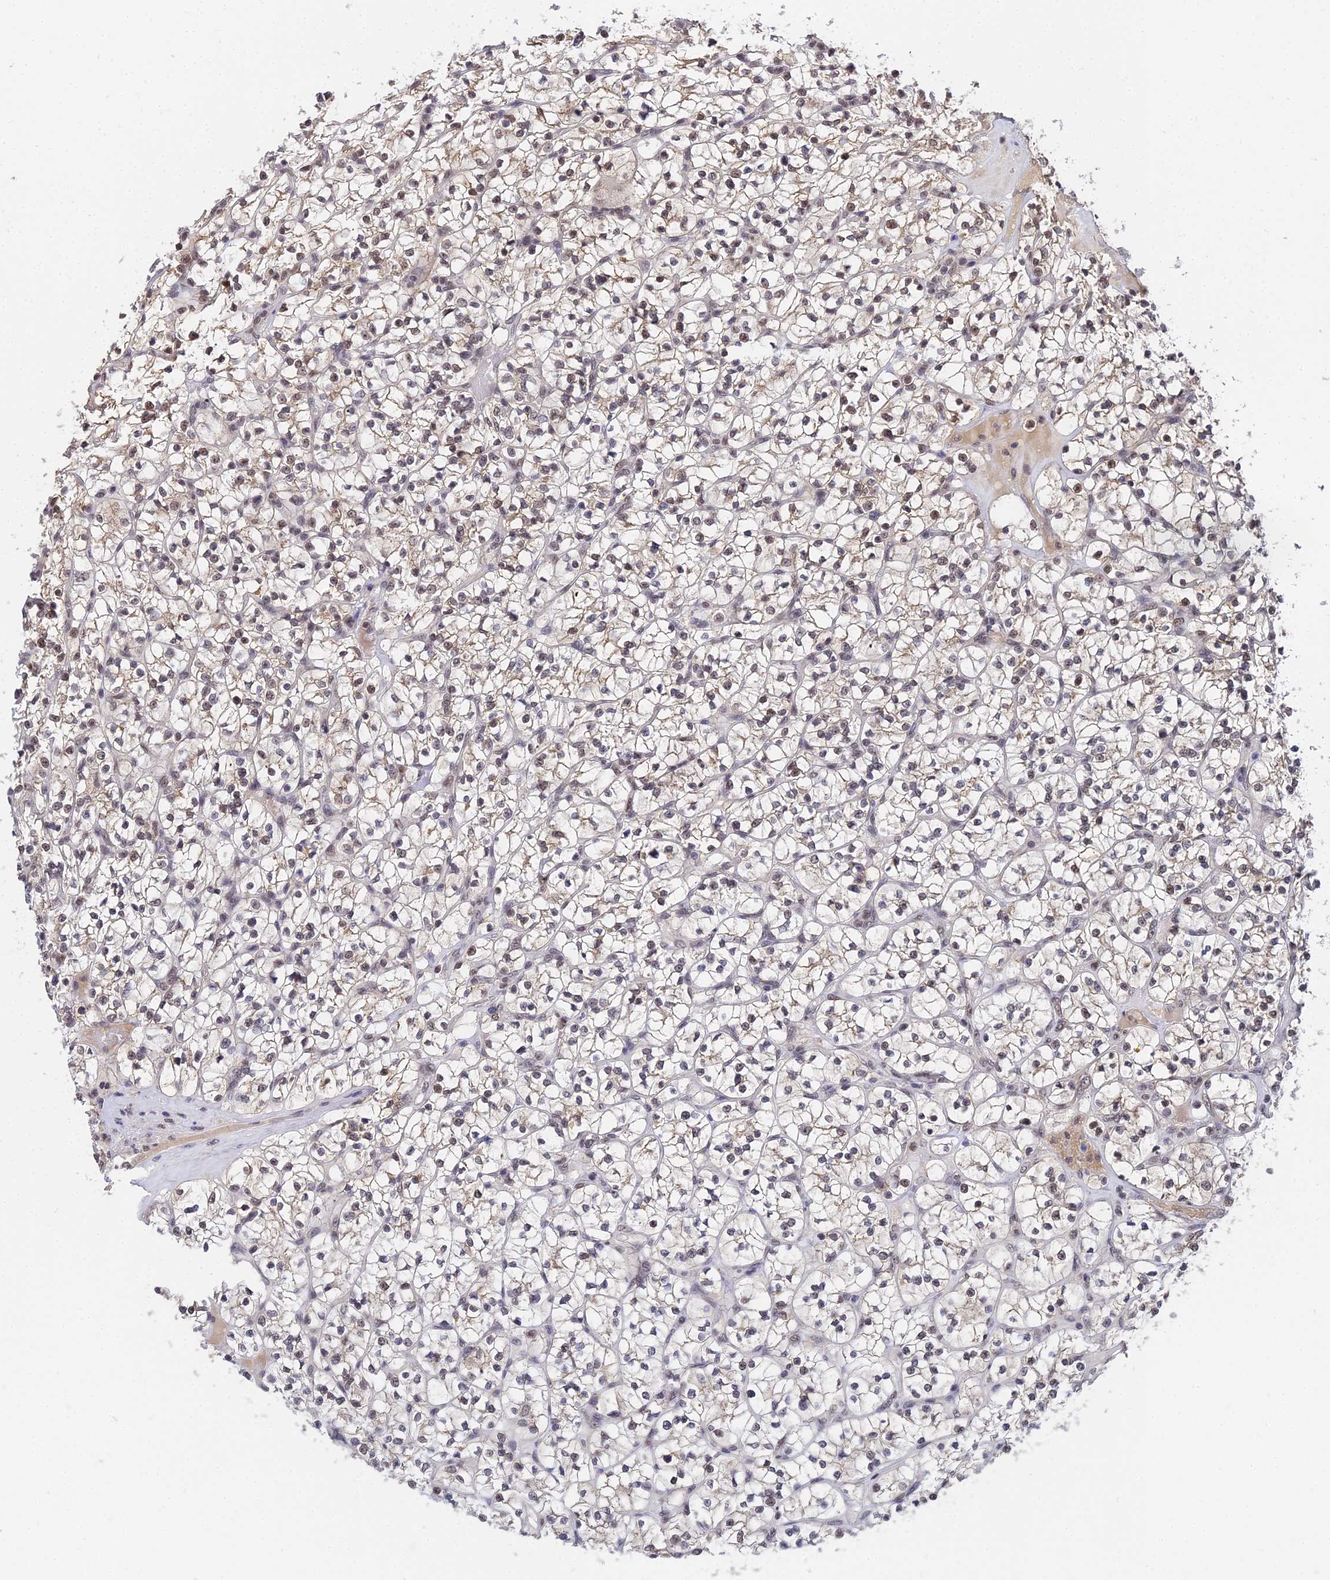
{"staining": {"intensity": "moderate", "quantity": "<25%", "location": "cytoplasmic/membranous,nuclear"}, "tissue": "renal cancer", "cell_type": "Tumor cells", "image_type": "cancer", "snomed": [{"axis": "morphology", "description": "Adenocarcinoma, NOS"}, {"axis": "topography", "description": "Kidney"}], "caption": "Immunohistochemical staining of human adenocarcinoma (renal) demonstrates low levels of moderate cytoplasmic/membranous and nuclear protein staining in approximately <25% of tumor cells.", "gene": "EXOSC3", "patient": {"sex": "female", "age": 64}}